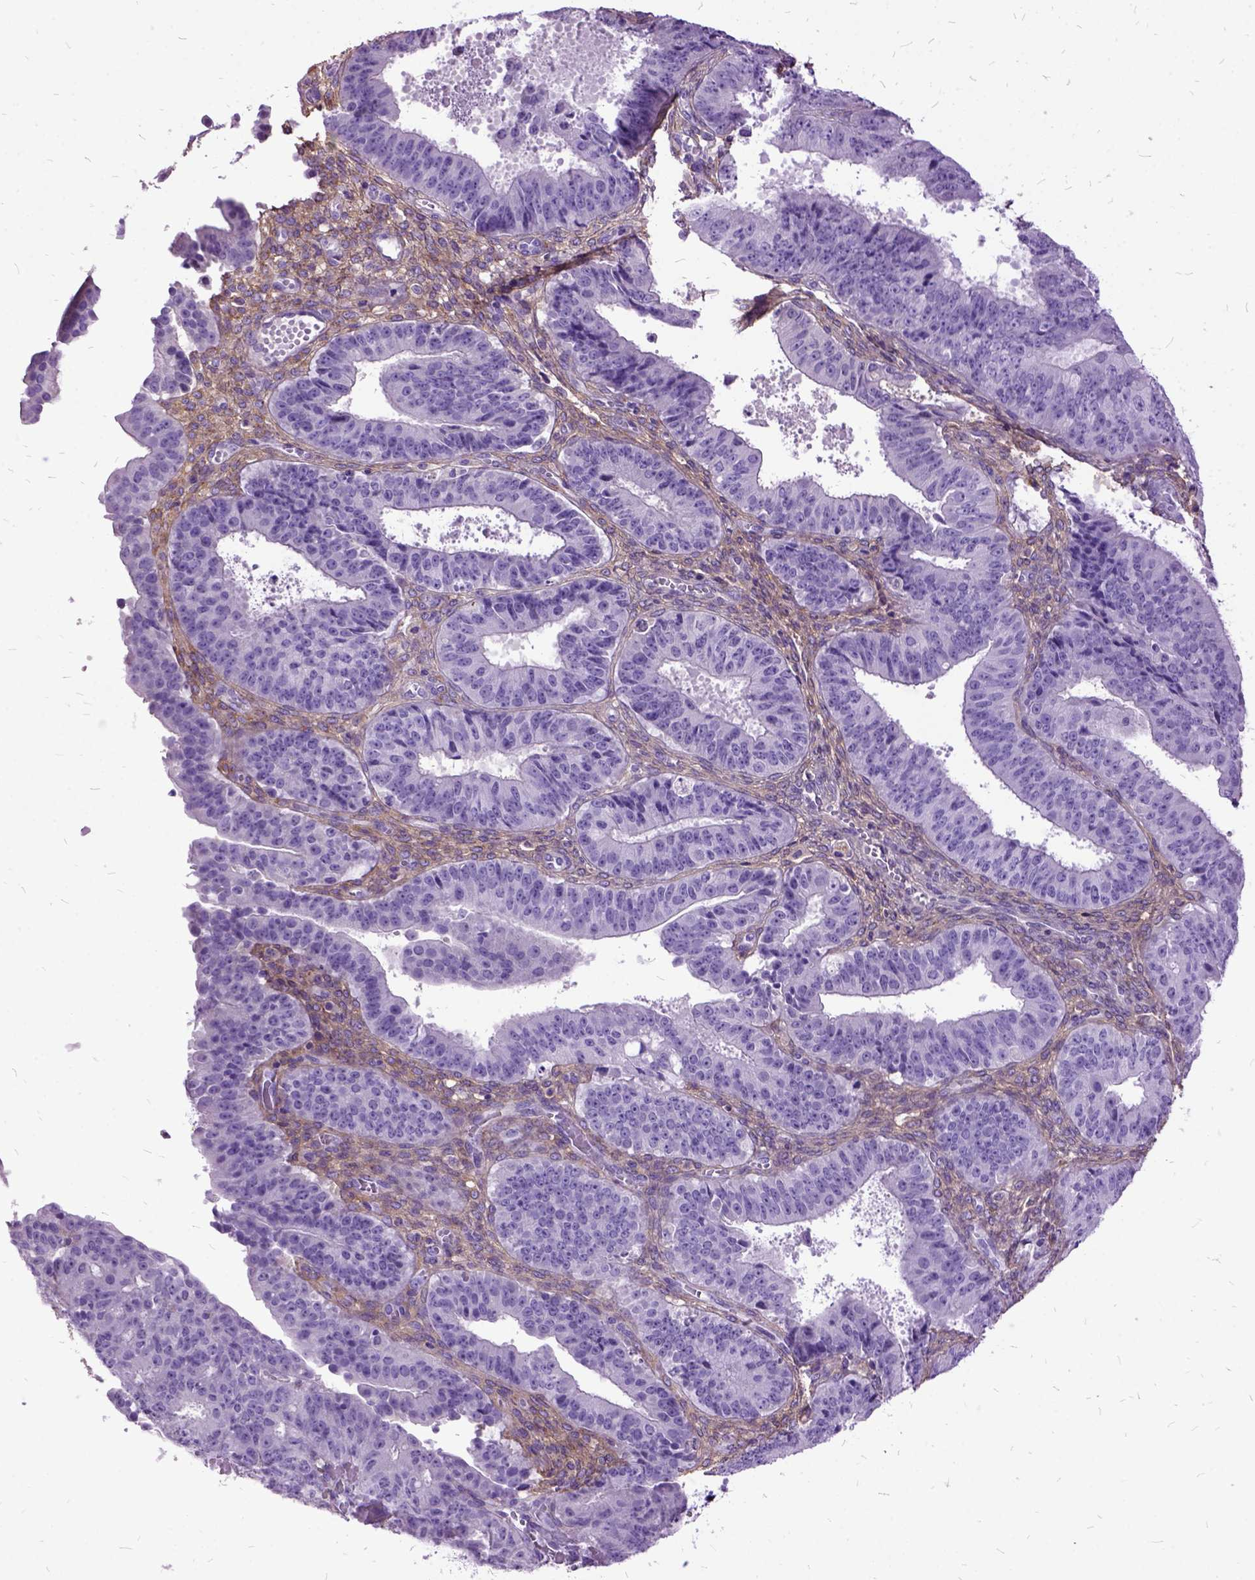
{"staining": {"intensity": "negative", "quantity": "none", "location": "none"}, "tissue": "ovarian cancer", "cell_type": "Tumor cells", "image_type": "cancer", "snomed": [{"axis": "morphology", "description": "Carcinoma, endometroid"}, {"axis": "topography", "description": "Ovary"}], "caption": "The immunohistochemistry micrograph has no significant expression in tumor cells of ovarian cancer tissue. (IHC, brightfield microscopy, high magnification).", "gene": "MME", "patient": {"sex": "female", "age": 42}}